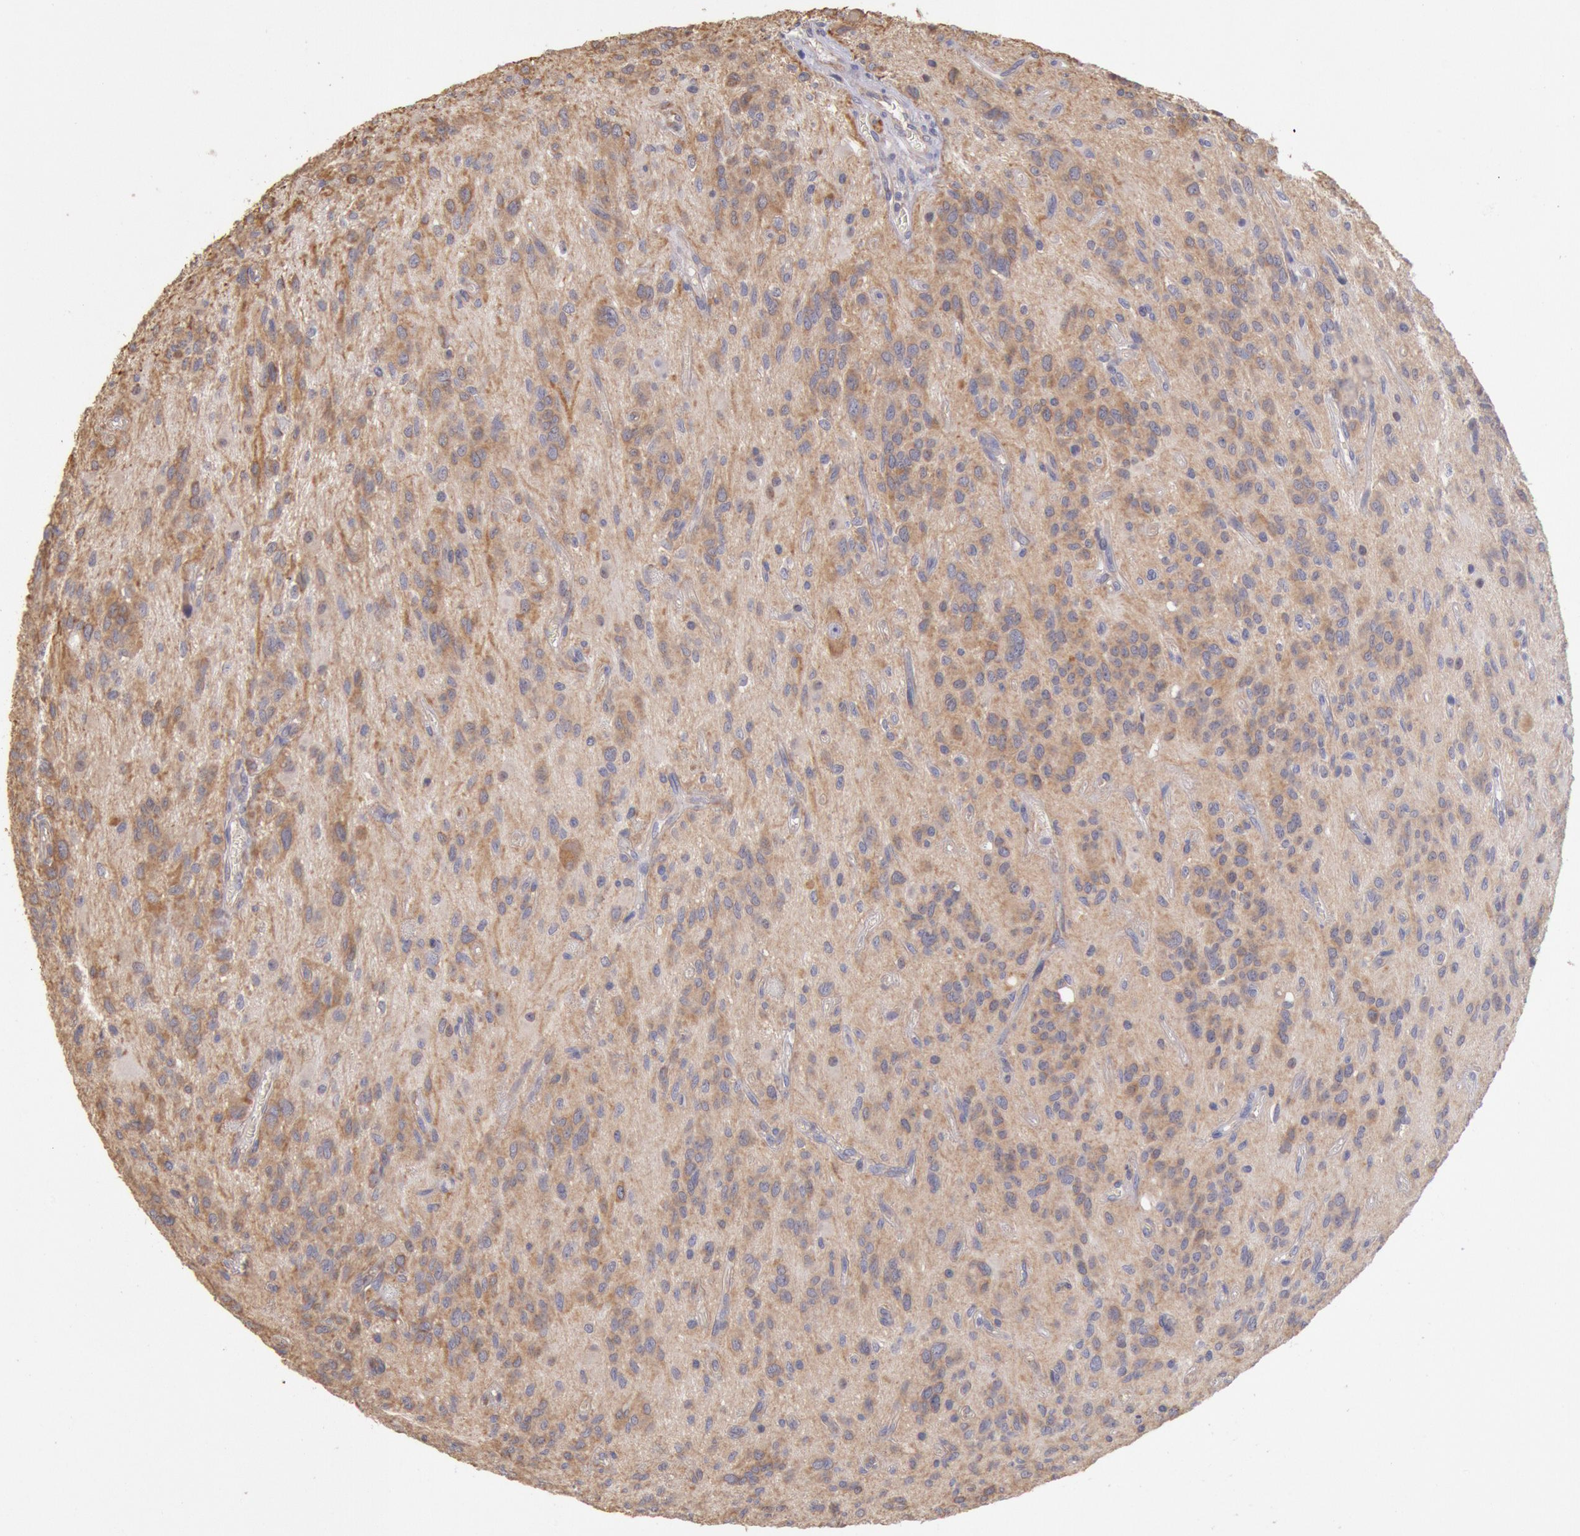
{"staining": {"intensity": "moderate", "quantity": ">75%", "location": "cytoplasmic/membranous"}, "tissue": "glioma", "cell_type": "Tumor cells", "image_type": "cancer", "snomed": [{"axis": "morphology", "description": "Glioma, malignant, Low grade"}, {"axis": "topography", "description": "Brain"}], "caption": "Tumor cells reveal moderate cytoplasmic/membranous expression in approximately >75% of cells in malignant low-grade glioma.", "gene": "DRG1", "patient": {"sex": "female", "age": 15}}